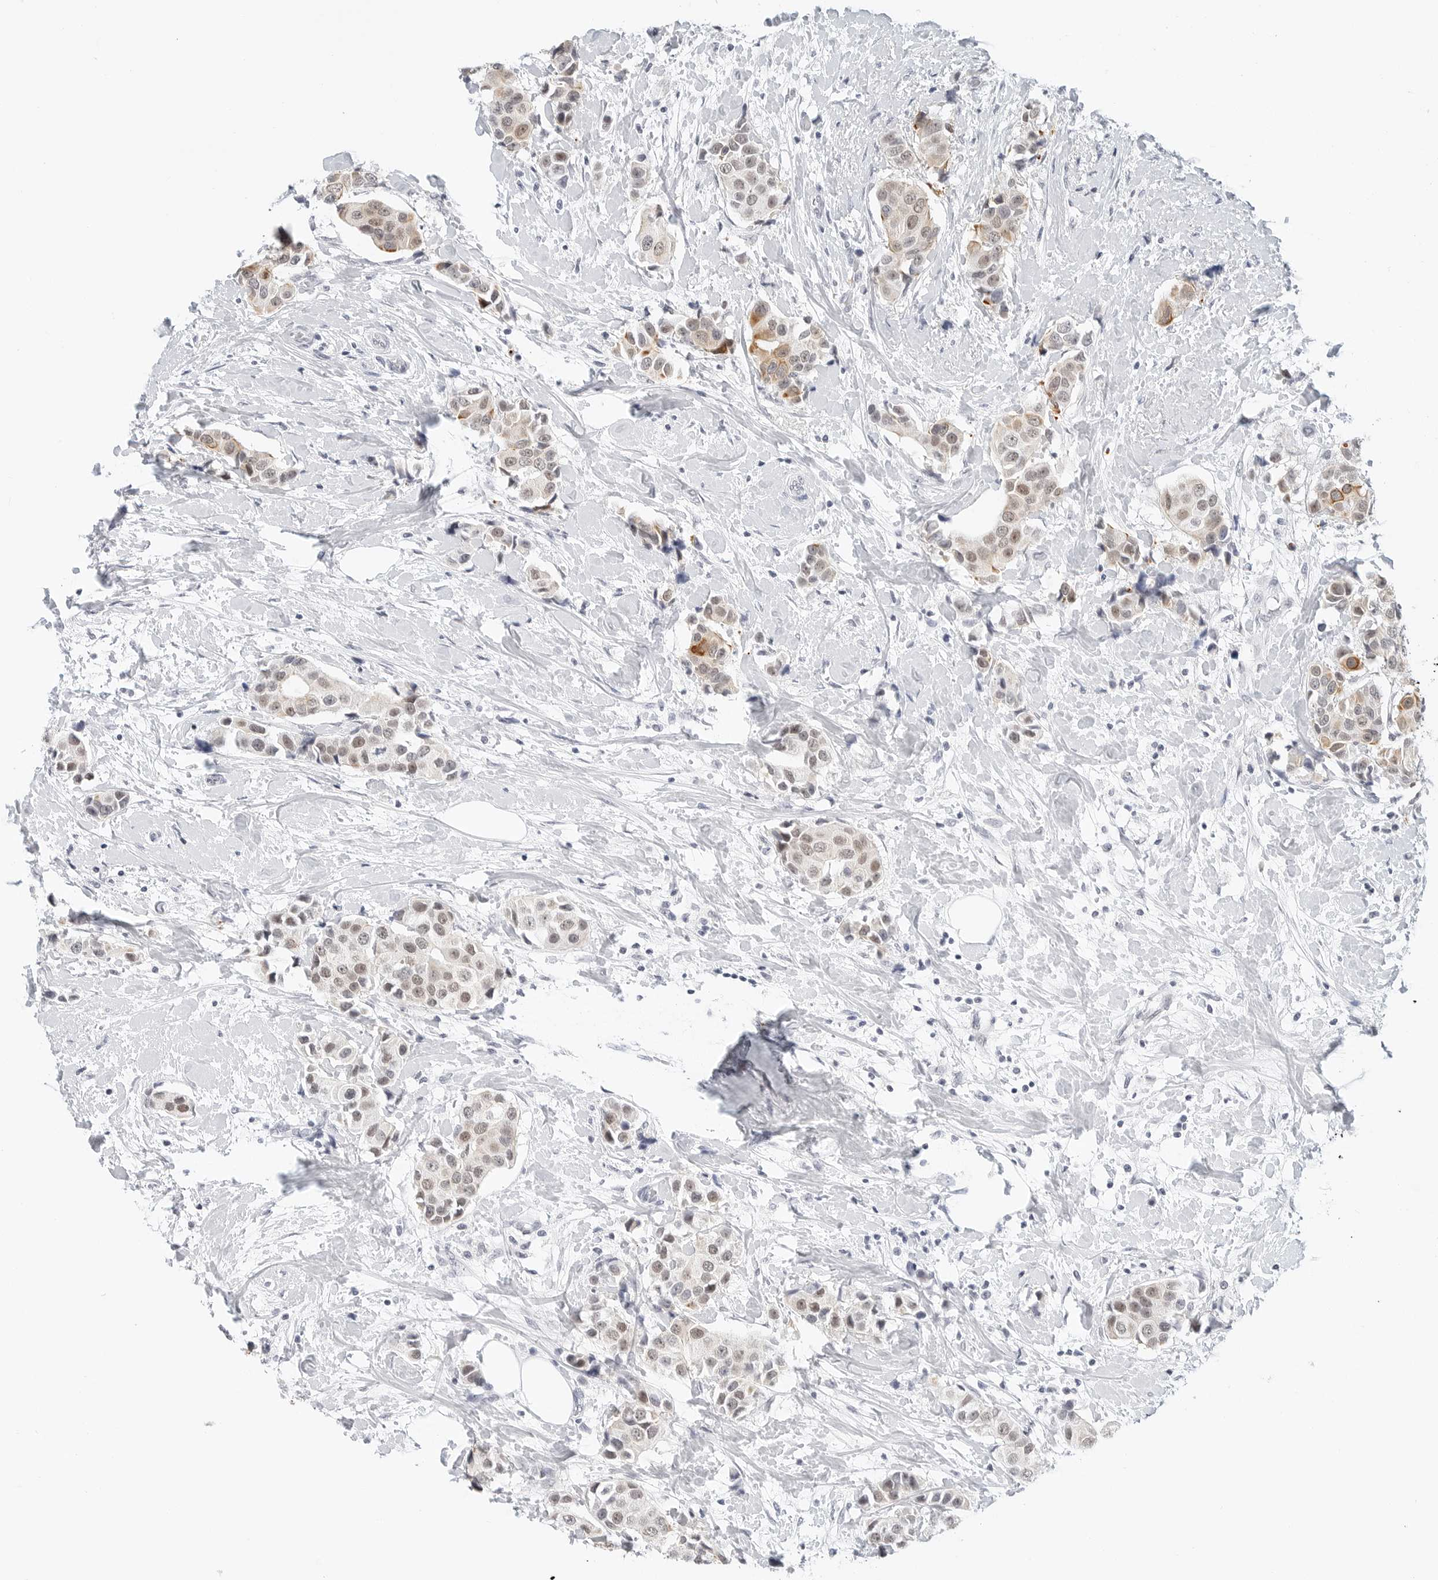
{"staining": {"intensity": "weak", "quantity": ">75%", "location": "cytoplasmic/membranous,nuclear"}, "tissue": "breast cancer", "cell_type": "Tumor cells", "image_type": "cancer", "snomed": [{"axis": "morphology", "description": "Normal tissue, NOS"}, {"axis": "morphology", "description": "Duct carcinoma"}, {"axis": "topography", "description": "Breast"}], "caption": "Invasive ductal carcinoma (breast) stained for a protein (brown) displays weak cytoplasmic/membranous and nuclear positive expression in about >75% of tumor cells.", "gene": "TSEN2", "patient": {"sex": "female", "age": 39}}